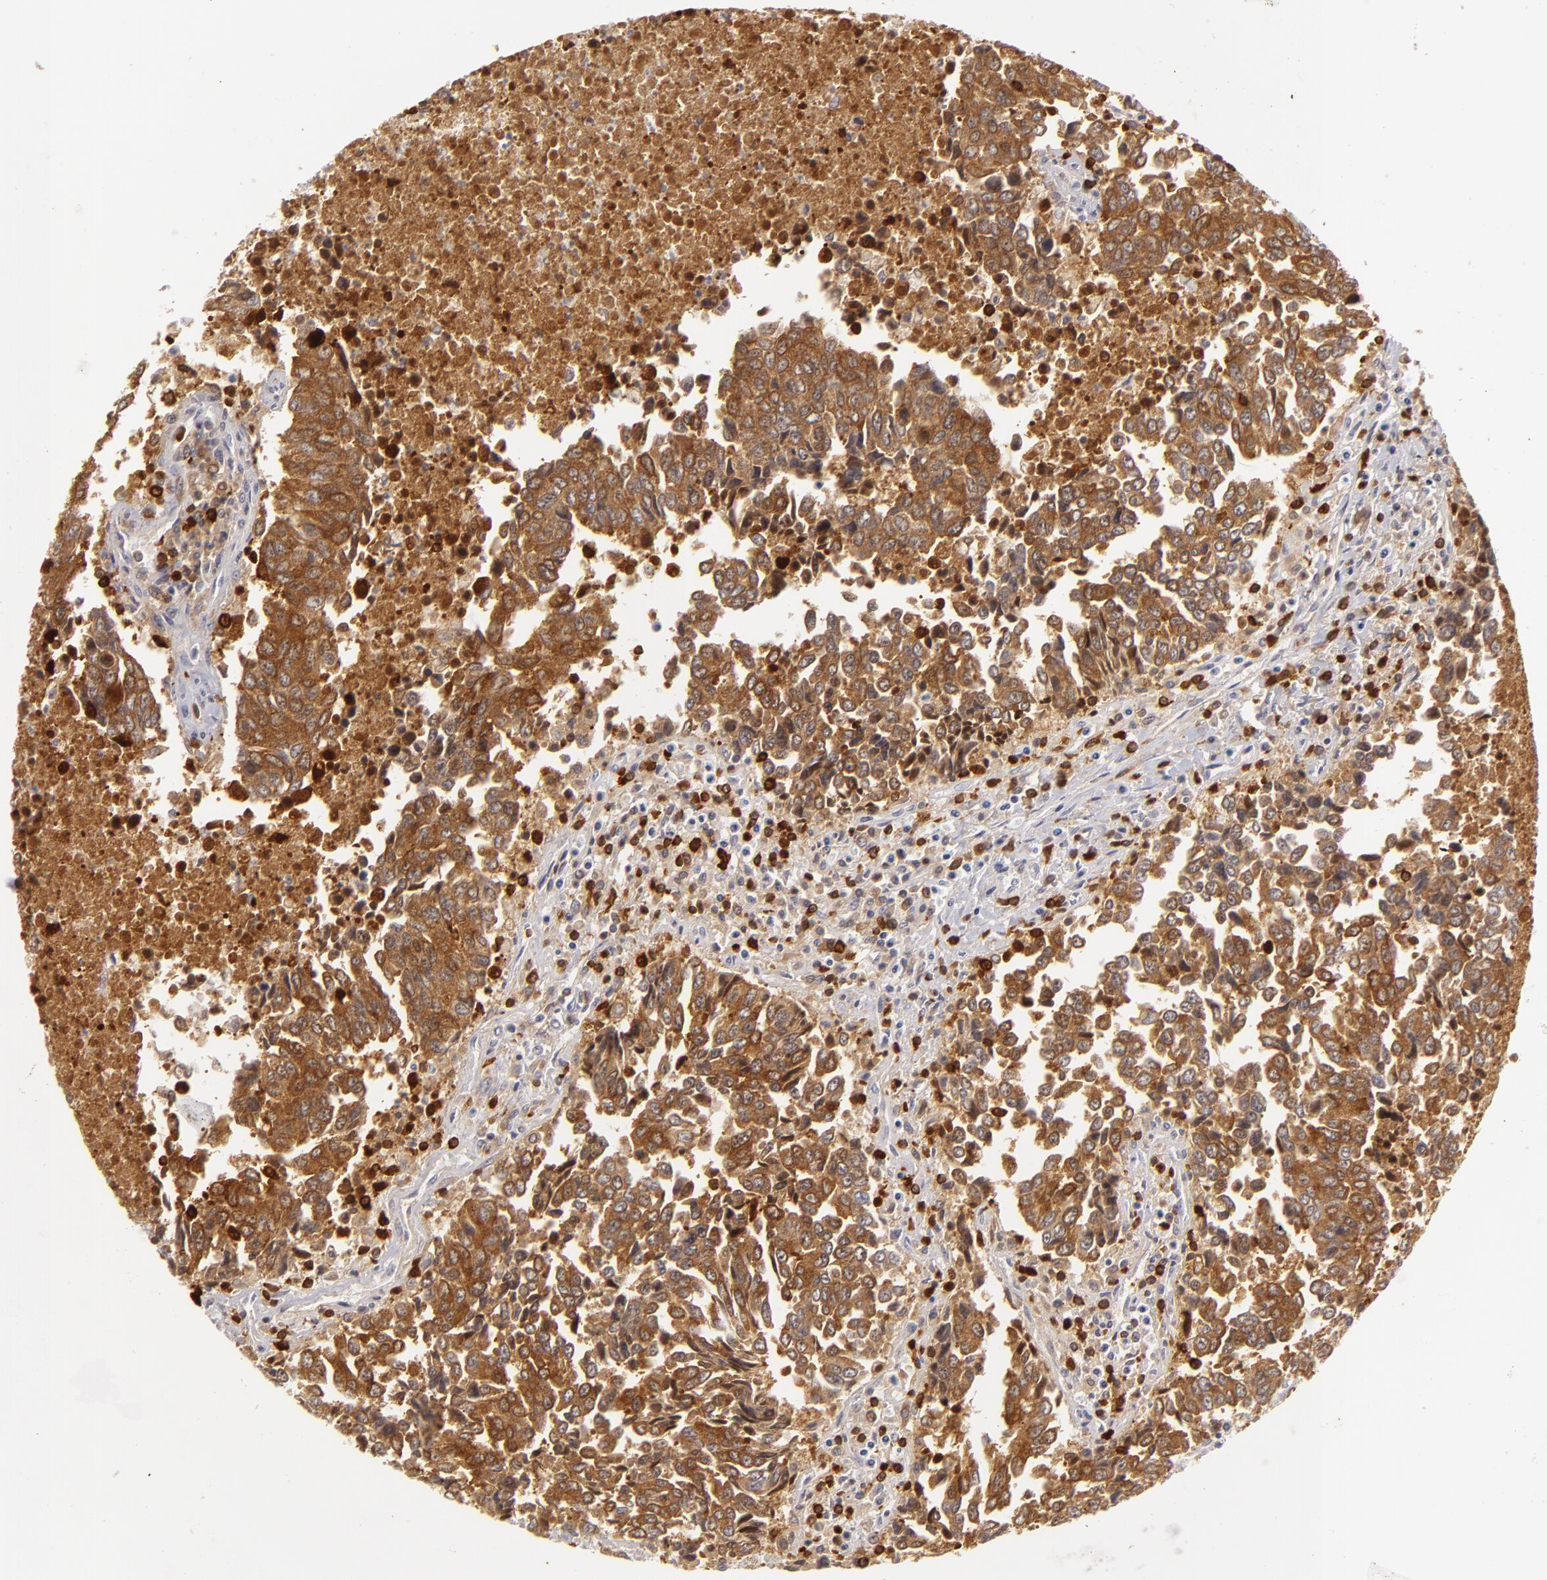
{"staining": {"intensity": "strong", "quantity": ">75%", "location": "cytoplasmic/membranous"}, "tissue": "urothelial cancer", "cell_type": "Tumor cells", "image_type": "cancer", "snomed": [{"axis": "morphology", "description": "Urothelial carcinoma, High grade"}, {"axis": "topography", "description": "Urinary bladder"}], "caption": "Brown immunohistochemical staining in human urothelial cancer displays strong cytoplasmic/membranous expression in about >75% of tumor cells.", "gene": "APOBEC3G", "patient": {"sex": "male", "age": 86}}